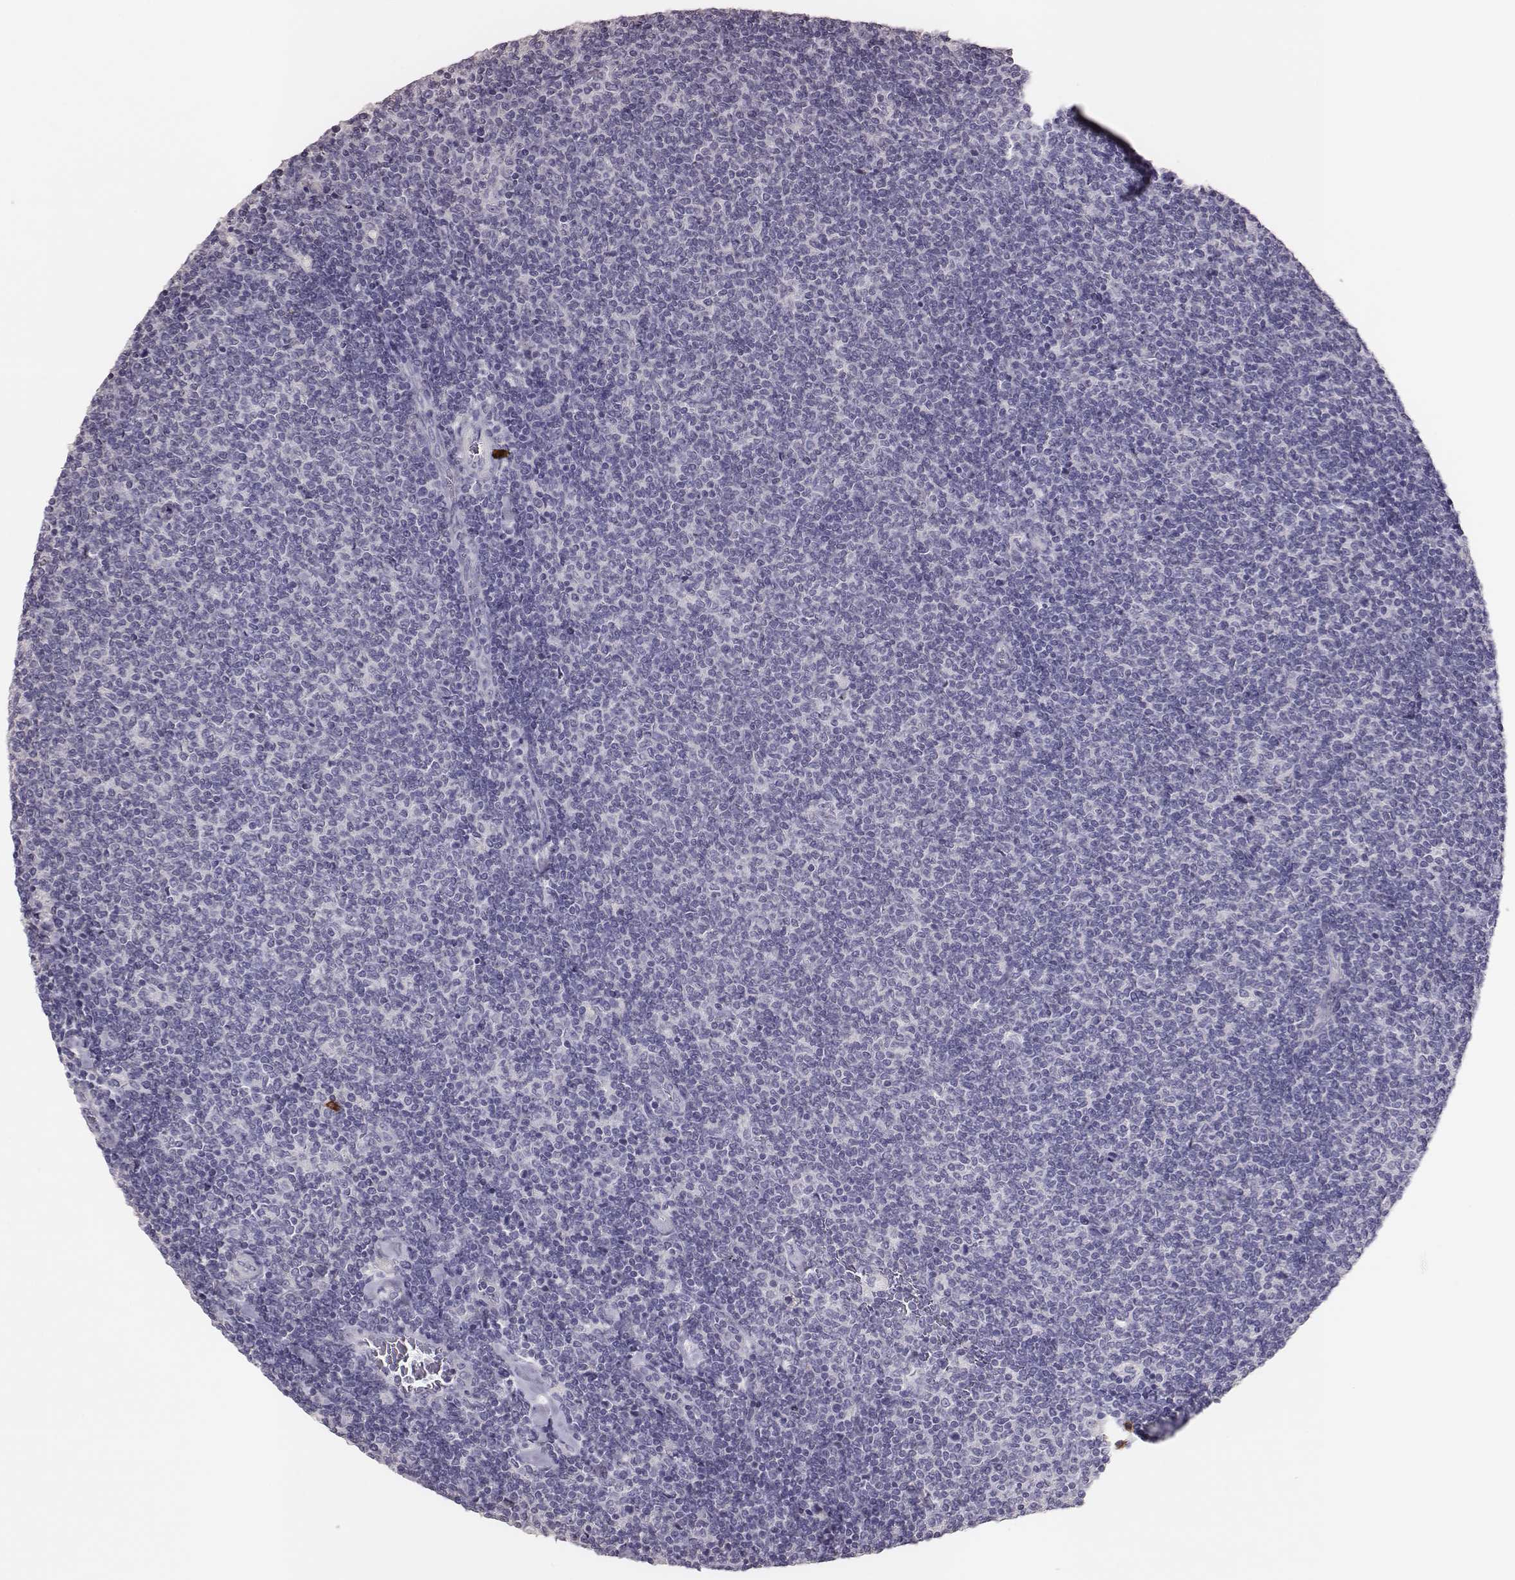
{"staining": {"intensity": "negative", "quantity": "none", "location": "none"}, "tissue": "lymphoma", "cell_type": "Tumor cells", "image_type": "cancer", "snomed": [{"axis": "morphology", "description": "Malignant lymphoma, non-Hodgkin's type, Low grade"}, {"axis": "topography", "description": "Lymph node"}], "caption": "Immunohistochemistry (IHC) photomicrograph of human low-grade malignant lymphoma, non-Hodgkin's type stained for a protein (brown), which demonstrates no expression in tumor cells. The staining is performed using DAB (3,3'-diaminobenzidine) brown chromogen with nuclei counter-stained in using hematoxylin.", "gene": "P2RY10", "patient": {"sex": "male", "age": 52}}